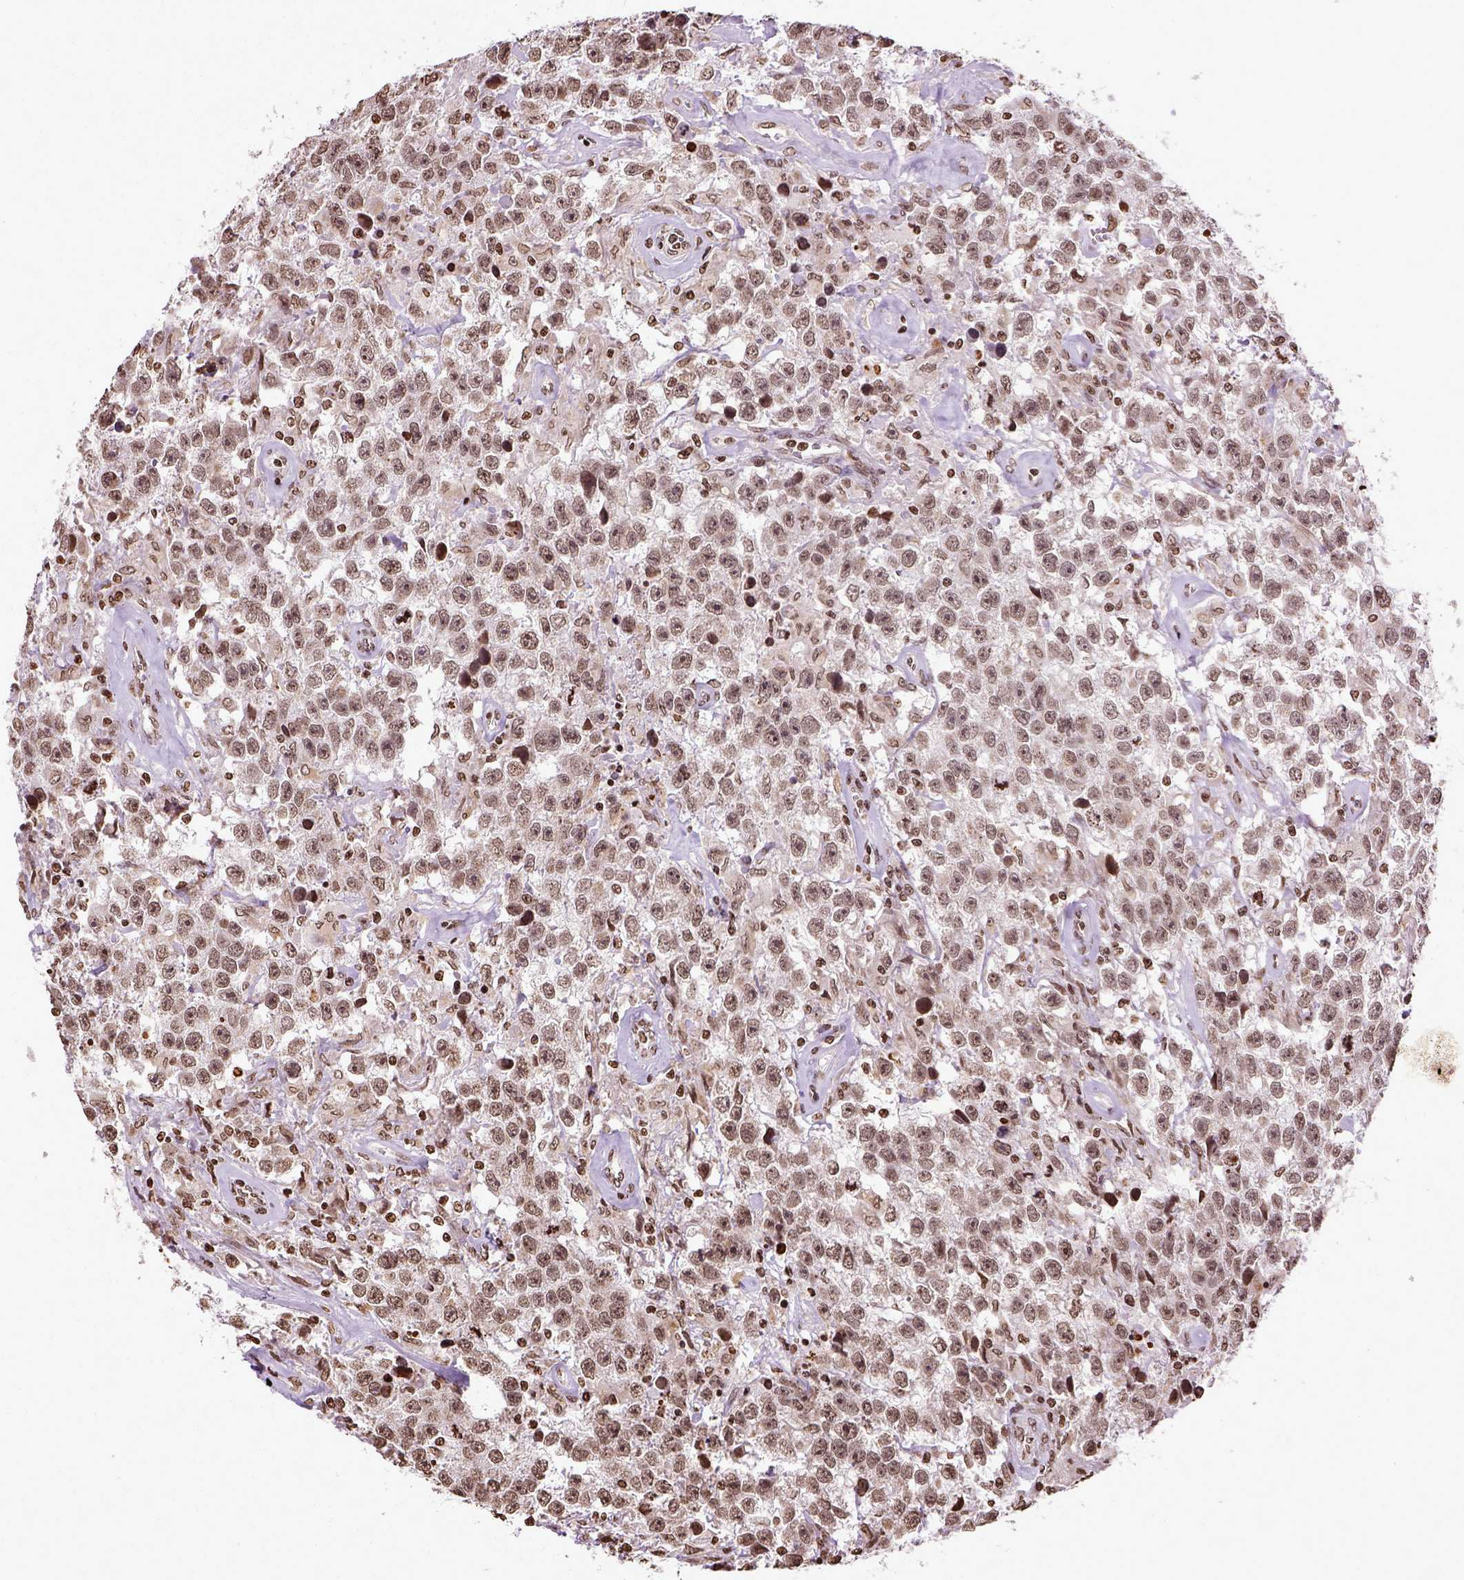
{"staining": {"intensity": "moderate", "quantity": ">75%", "location": "nuclear"}, "tissue": "testis cancer", "cell_type": "Tumor cells", "image_type": "cancer", "snomed": [{"axis": "morphology", "description": "Seminoma, NOS"}, {"axis": "topography", "description": "Testis"}], "caption": "Moderate nuclear staining is identified in about >75% of tumor cells in testis cancer (seminoma). (IHC, brightfield microscopy, high magnification).", "gene": "ZNF75D", "patient": {"sex": "male", "age": 43}}